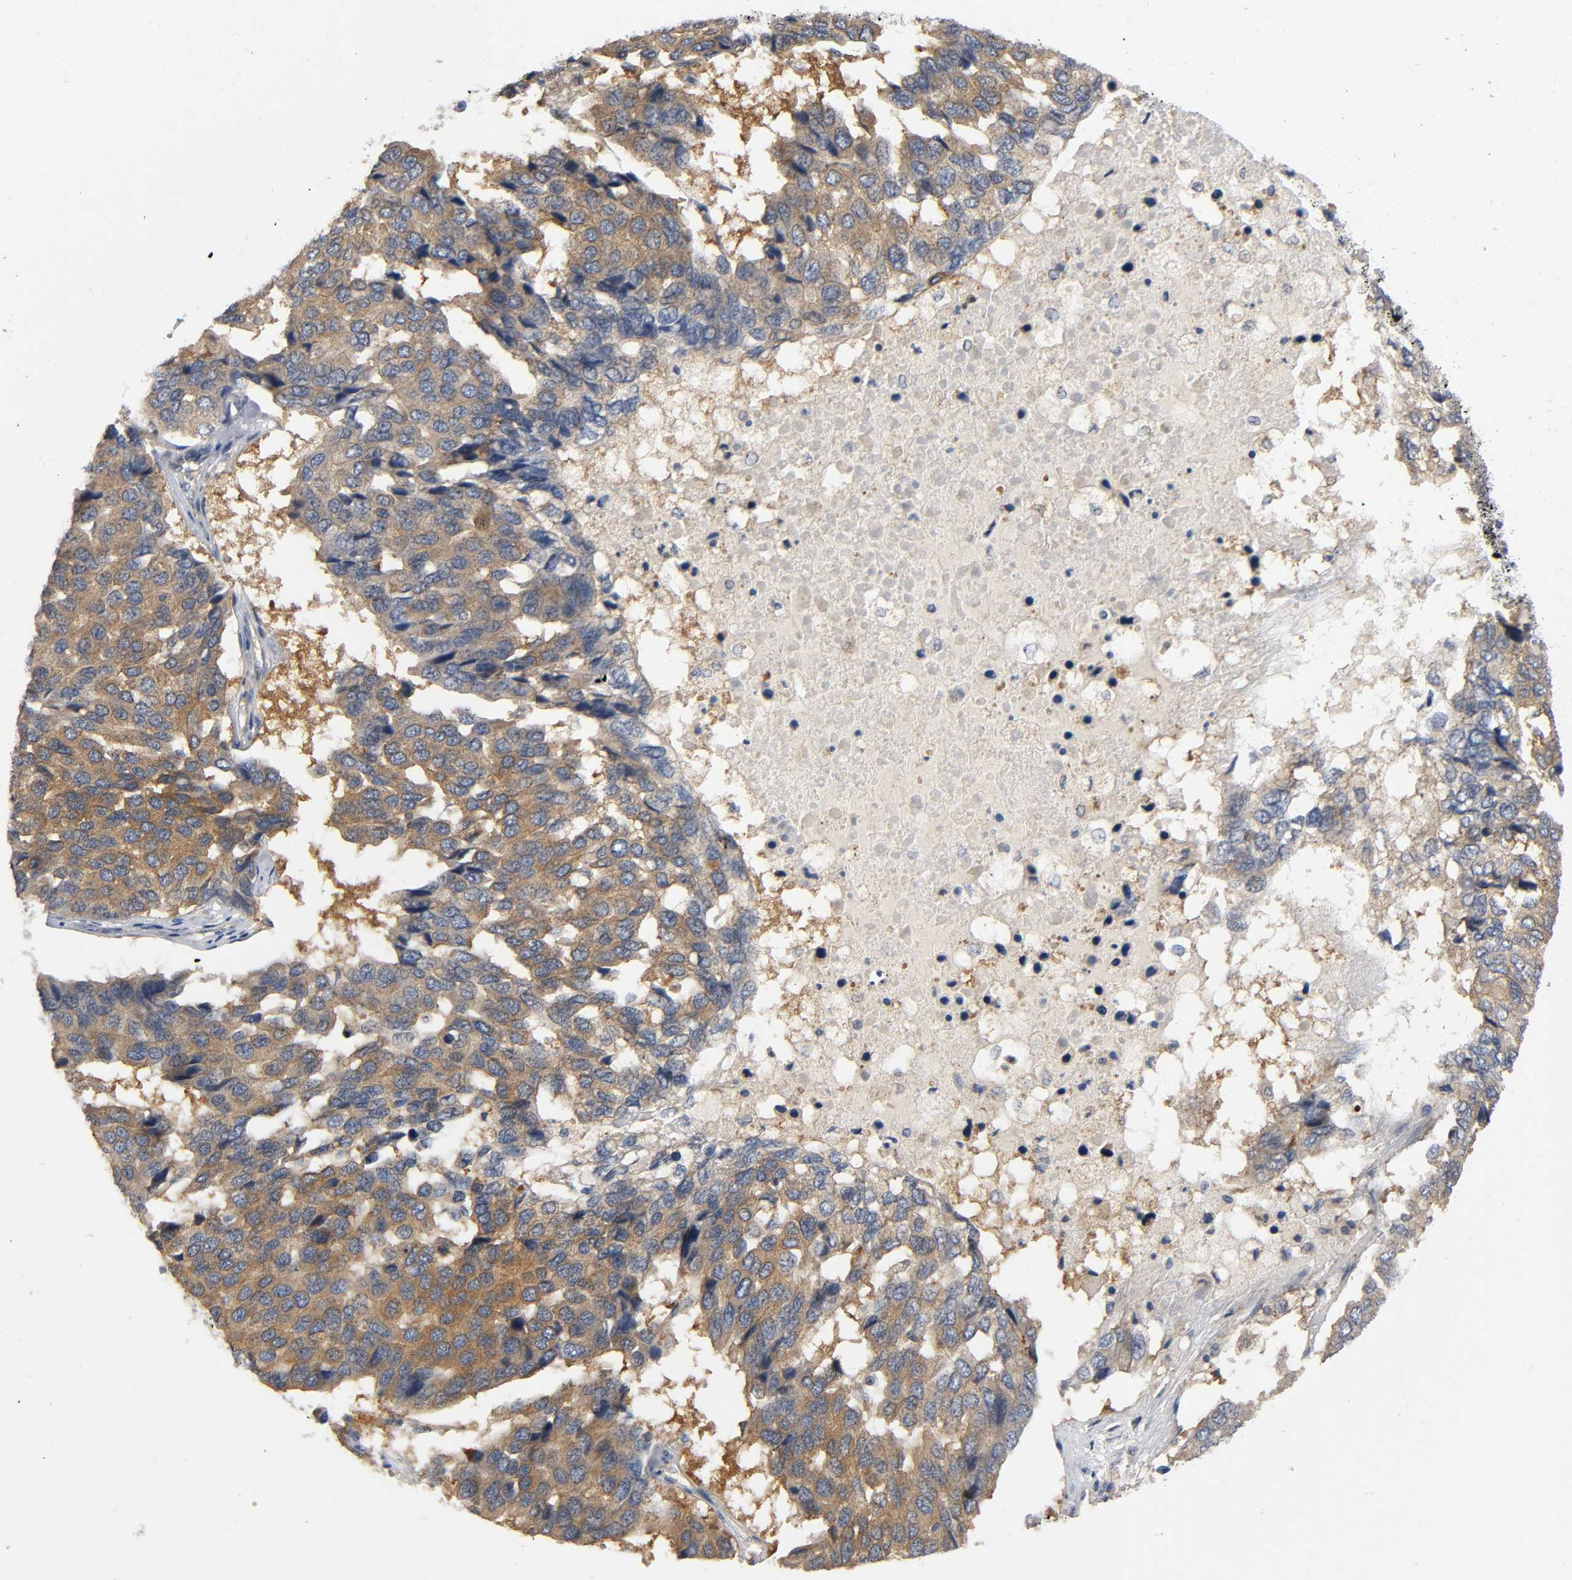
{"staining": {"intensity": "moderate", "quantity": ">75%", "location": "cytoplasmic/membranous"}, "tissue": "pancreatic cancer", "cell_type": "Tumor cells", "image_type": "cancer", "snomed": [{"axis": "morphology", "description": "Adenocarcinoma, NOS"}, {"axis": "topography", "description": "Pancreas"}], "caption": "Immunohistochemical staining of adenocarcinoma (pancreatic) exhibits medium levels of moderate cytoplasmic/membranous expression in approximately >75% of tumor cells. (DAB IHC, brown staining for protein, blue staining for nuclei).", "gene": "HDAC6", "patient": {"sex": "male", "age": 50}}